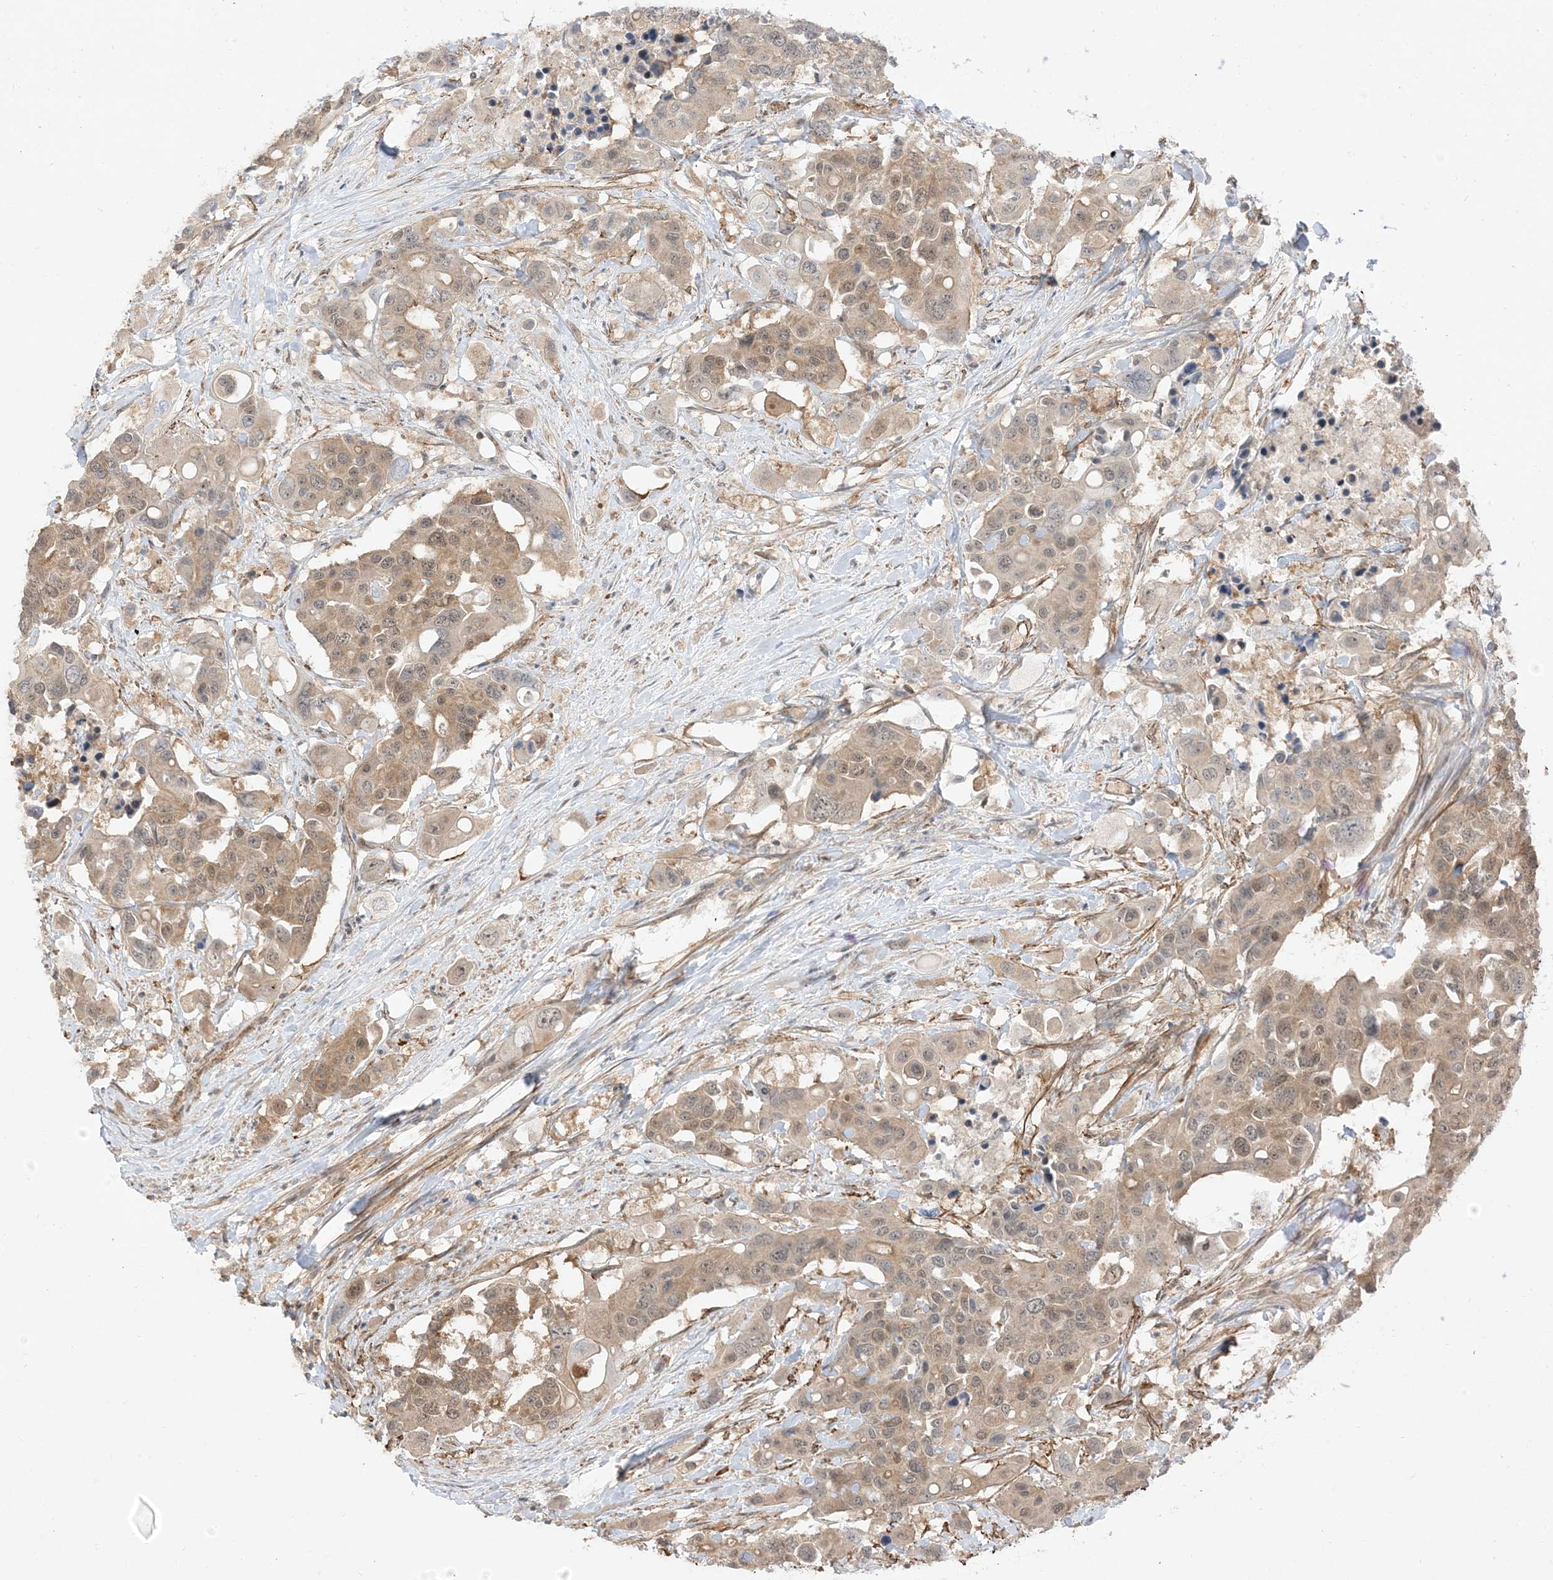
{"staining": {"intensity": "moderate", "quantity": ">75%", "location": "cytoplasmic/membranous,nuclear"}, "tissue": "colorectal cancer", "cell_type": "Tumor cells", "image_type": "cancer", "snomed": [{"axis": "morphology", "description": "Adenocarcinoma, NOS"}, {"axis": "topography", "description": "Colon"}], "caption": "Tumor cells show moderate cytoplasmic/membranous and nuclear positivity in about >75% of cells in adenocarcinoma (colorectal).", "gene": "TBCC", "patient": {"sex": "male", "age": 77}}